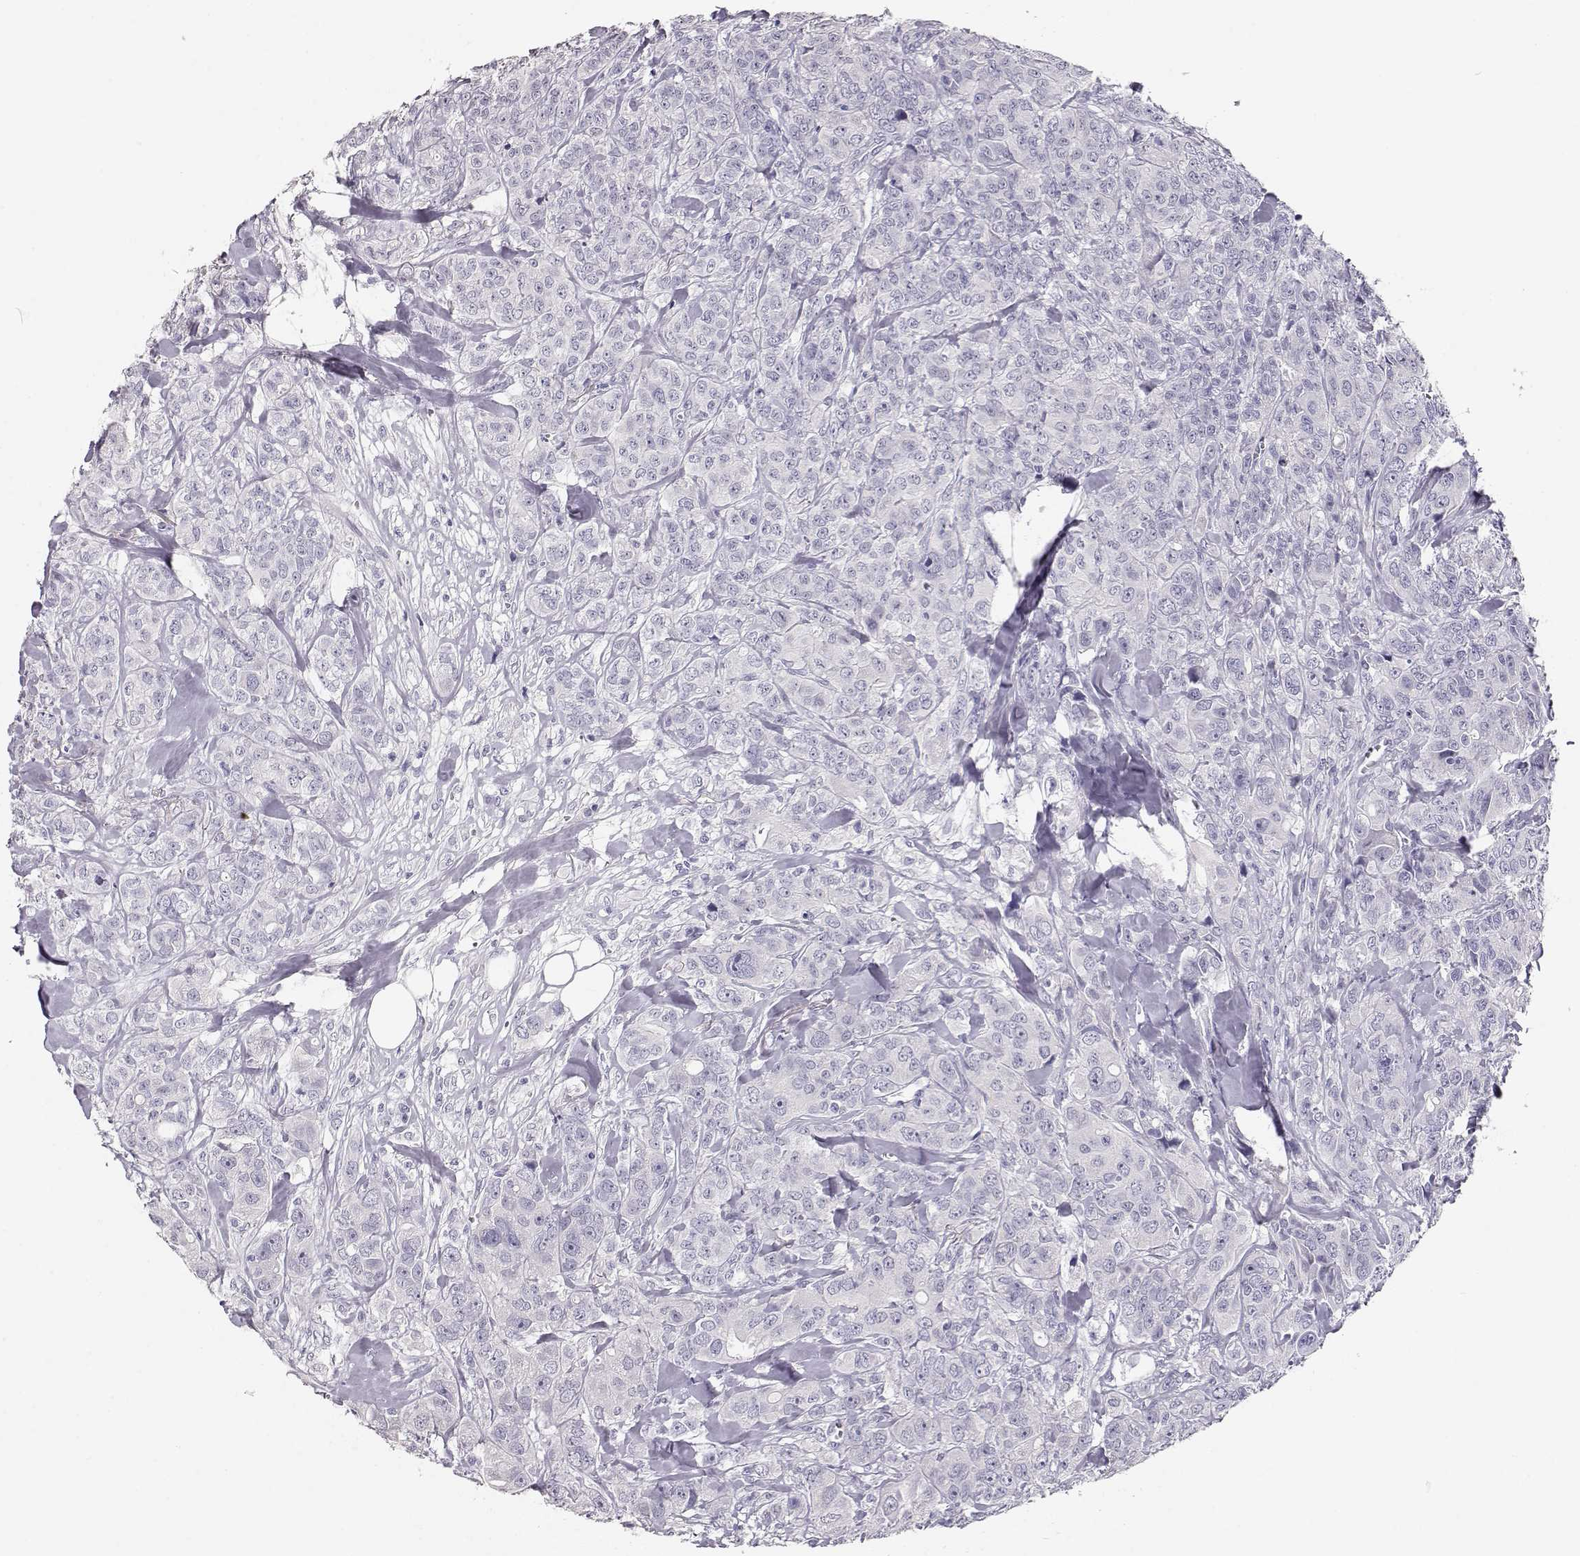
{"staining": {"intensity": "negative", "quantity": "none", "location": "none"}, "tissue": "breast cancer", "cell_type": "Tumor cells", "image_type": "cancer", "snomed": [{"axis": "morphology", "description": "Duct carcinoma"}, {"axis": "topography", "description": "Breast"}], "caption": "The IHC image has no significant positivity in tumor cells of intraductal carcinoma (breast) tissue.", "gene": "MAGEC1", "patient": {"sex": "female", "age": 43}}